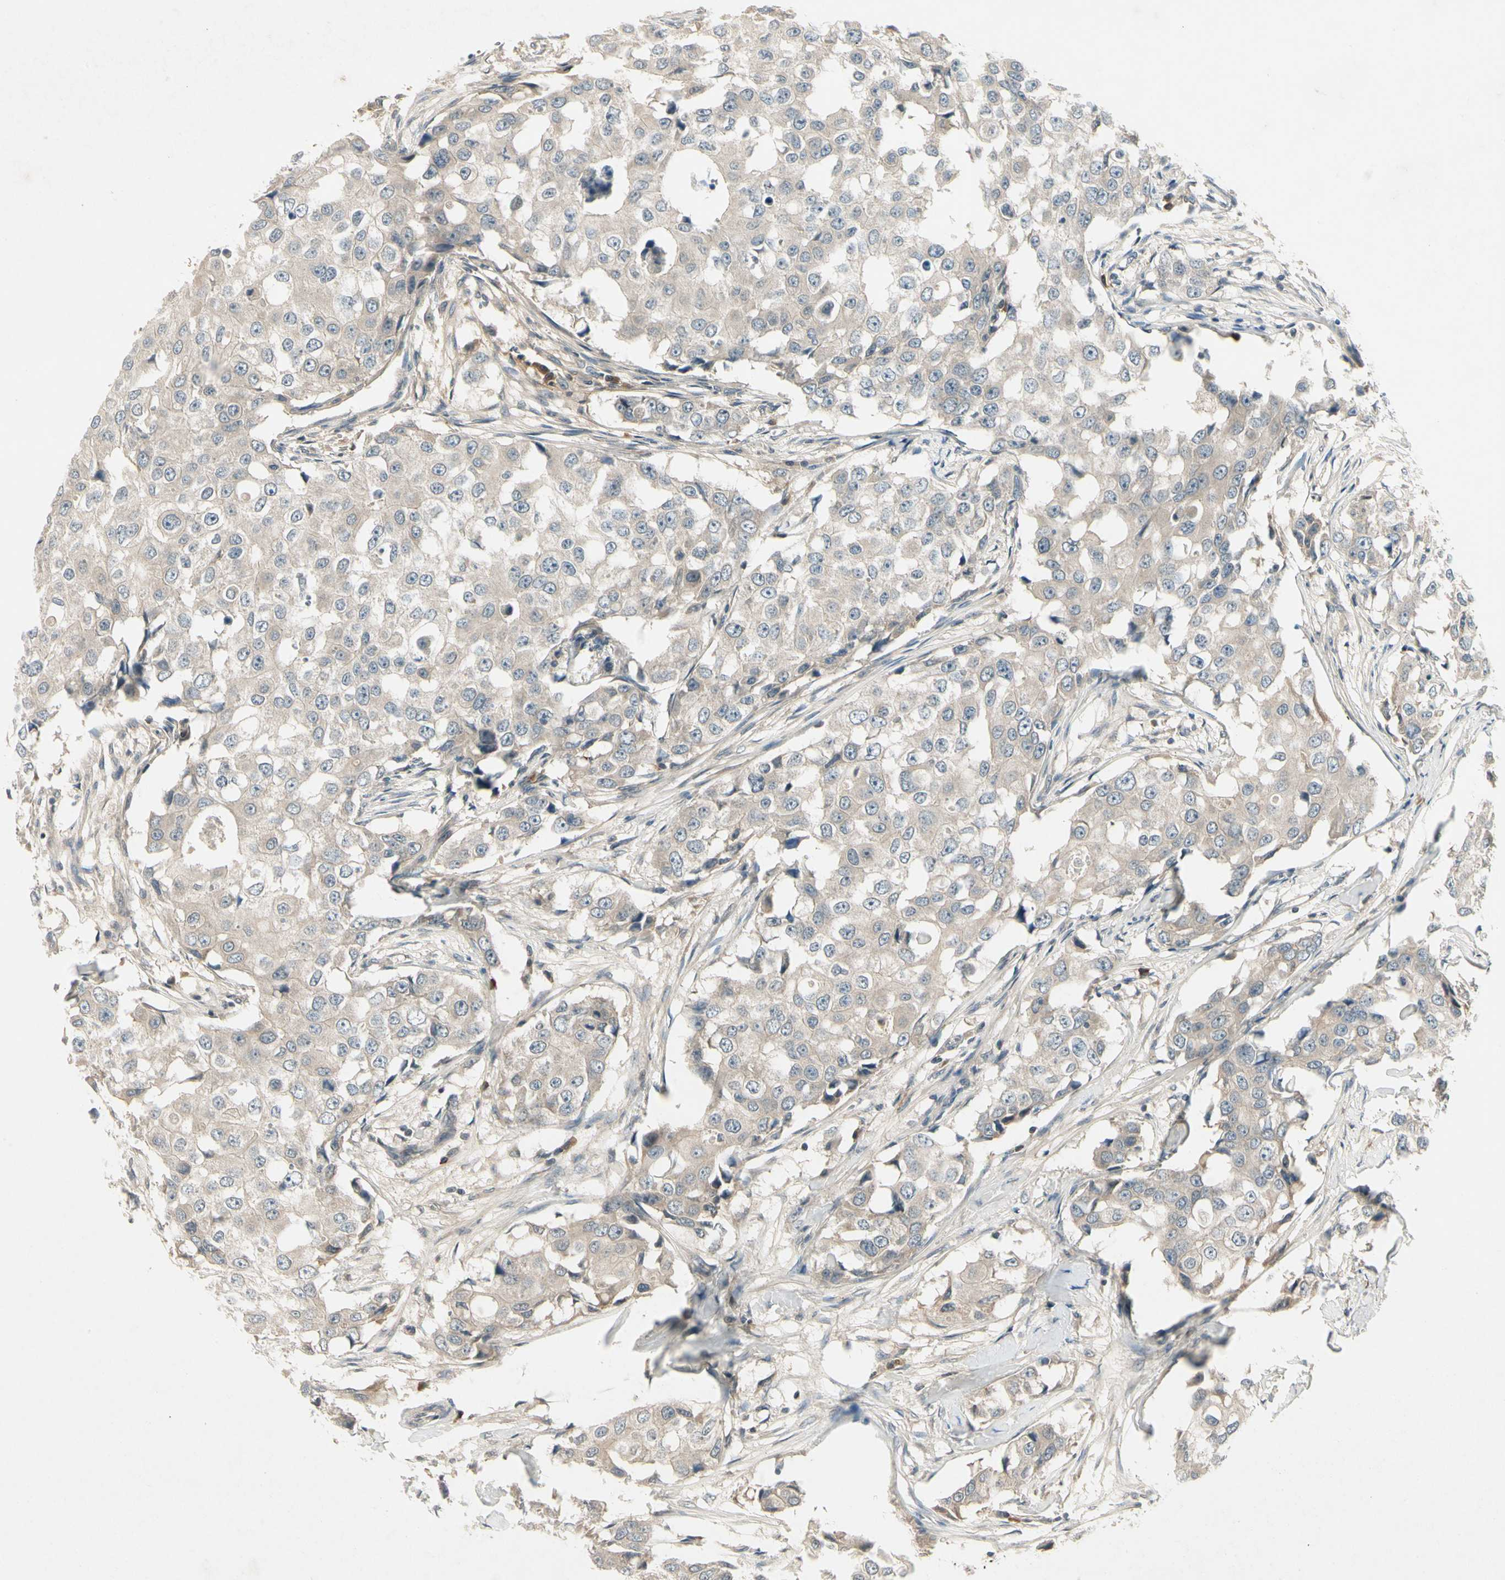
{"staining": {"intensity": "weak", "quantity": ">75%", "location": "cytoplasmic/membranous"}, "tissue": "breast cancer", "cell_type": "Tumor cells", "image_type": "cancer", "snomed": [{"axis": "morphology", "description": "Duct carcinoma"}, {"axis": "topography", "description": "Breast"}], "caption": "The histopathology image reveals staining of breast infiltrating ductal carcinoma, revealing weak cytoplasmic/membranous protein staining (brown color) within tumor cells.", "gene": "CCL4", "patient": {"sex": "female", "age": 27}}